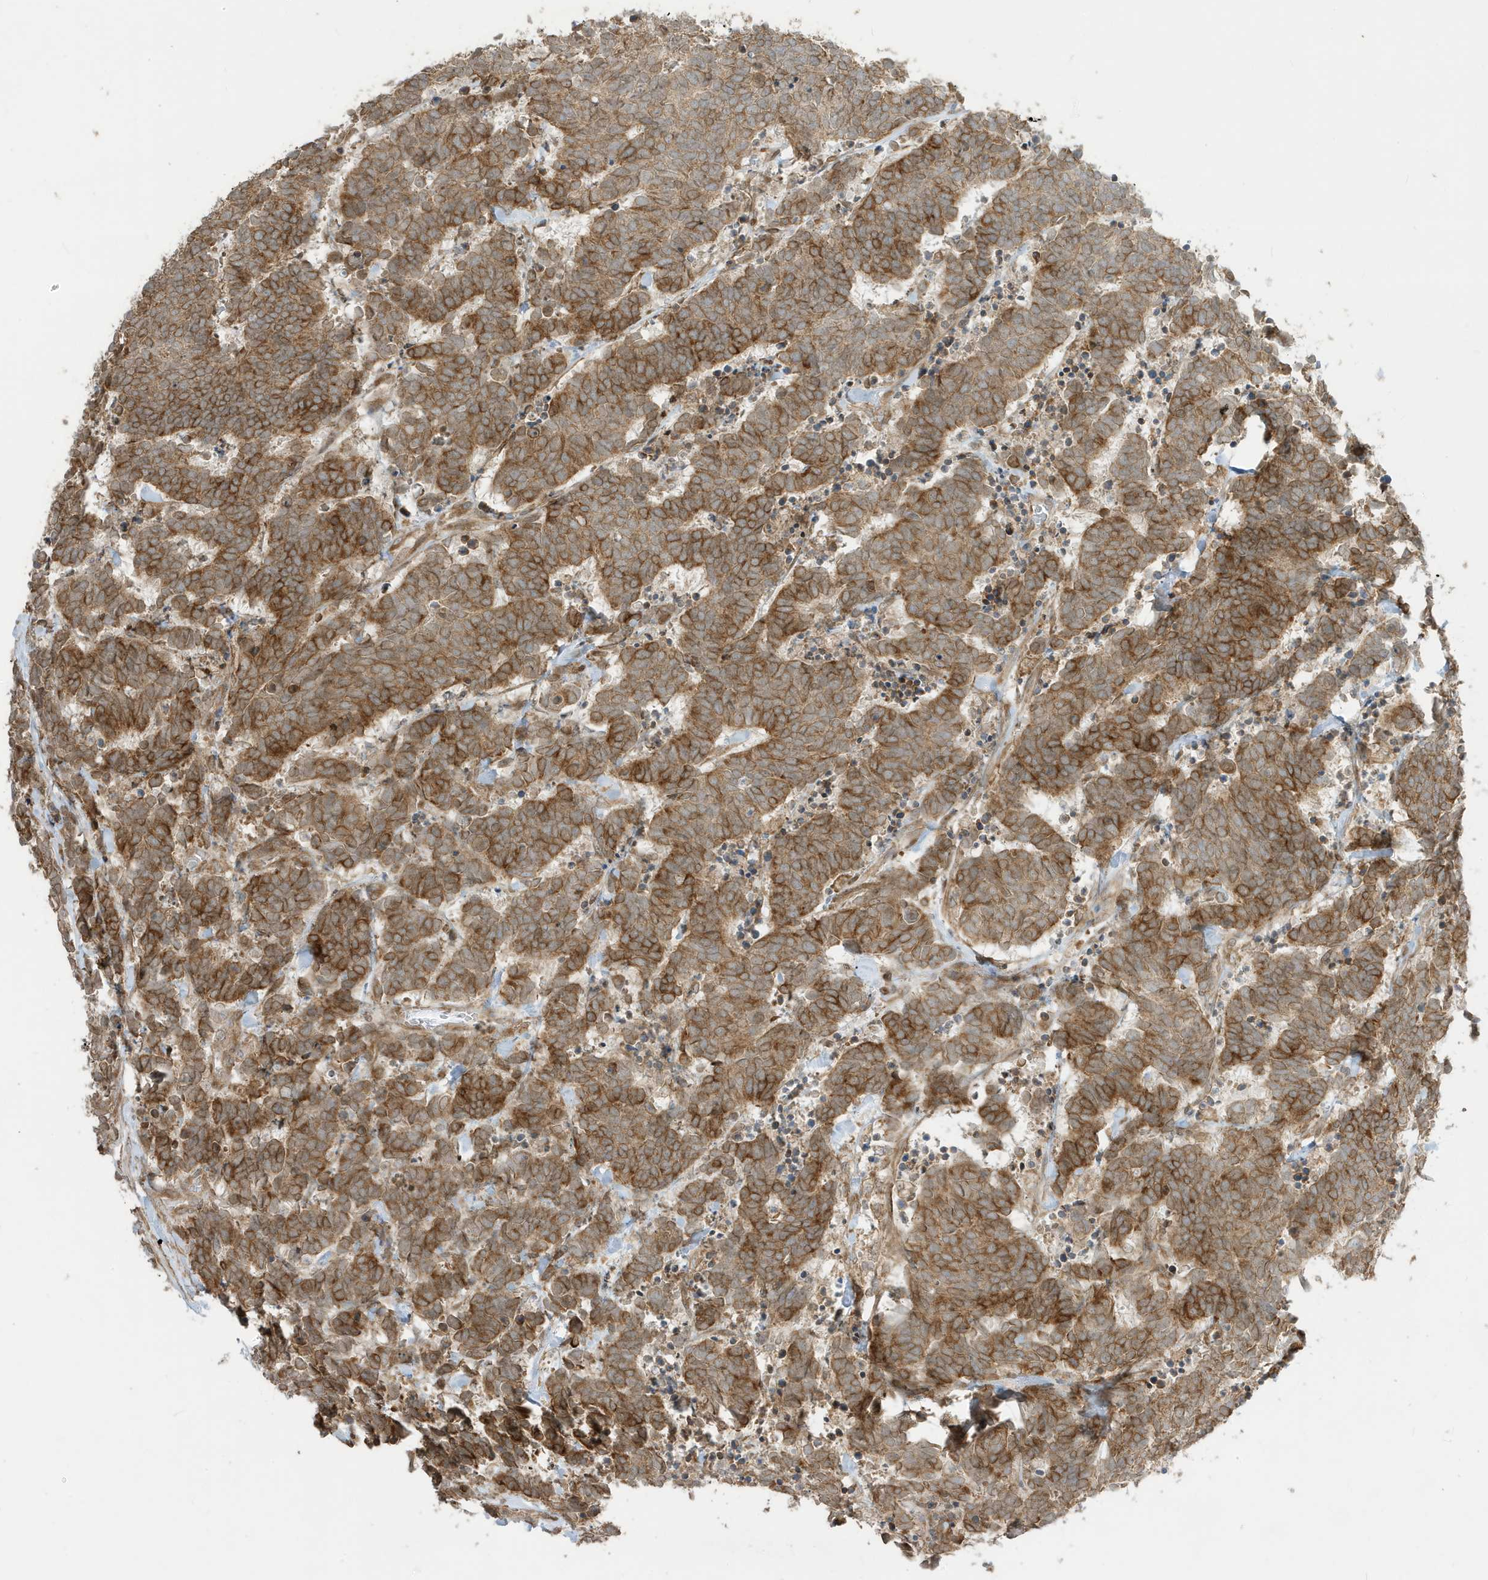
{"staining": {"intensity": "moderate", "quantity": ">75%", "location": "cytoplasmic/membranous"}, "tissue": "carcinoid", "cell_type": "Tumor cells", "image_type": "cancer", "snomed": [{"axis": "morphology", "description": "Carcinoma, NOS"}, {"axis": "morphology", "description": "Carcinoid, malignant, NOS"}, {"axis": "topography", "description": "Urinary bladder"}], "caption": "Protein expression analysis of carcinoid reveals moderate cytoplasmic/membranous positivity in approximately >75% of tumor cells. Ihc stains the protein in brown and the nuclei are stained blue.", "gene": "SCARF2", "patient": {"sex": "male", "age": 57}}